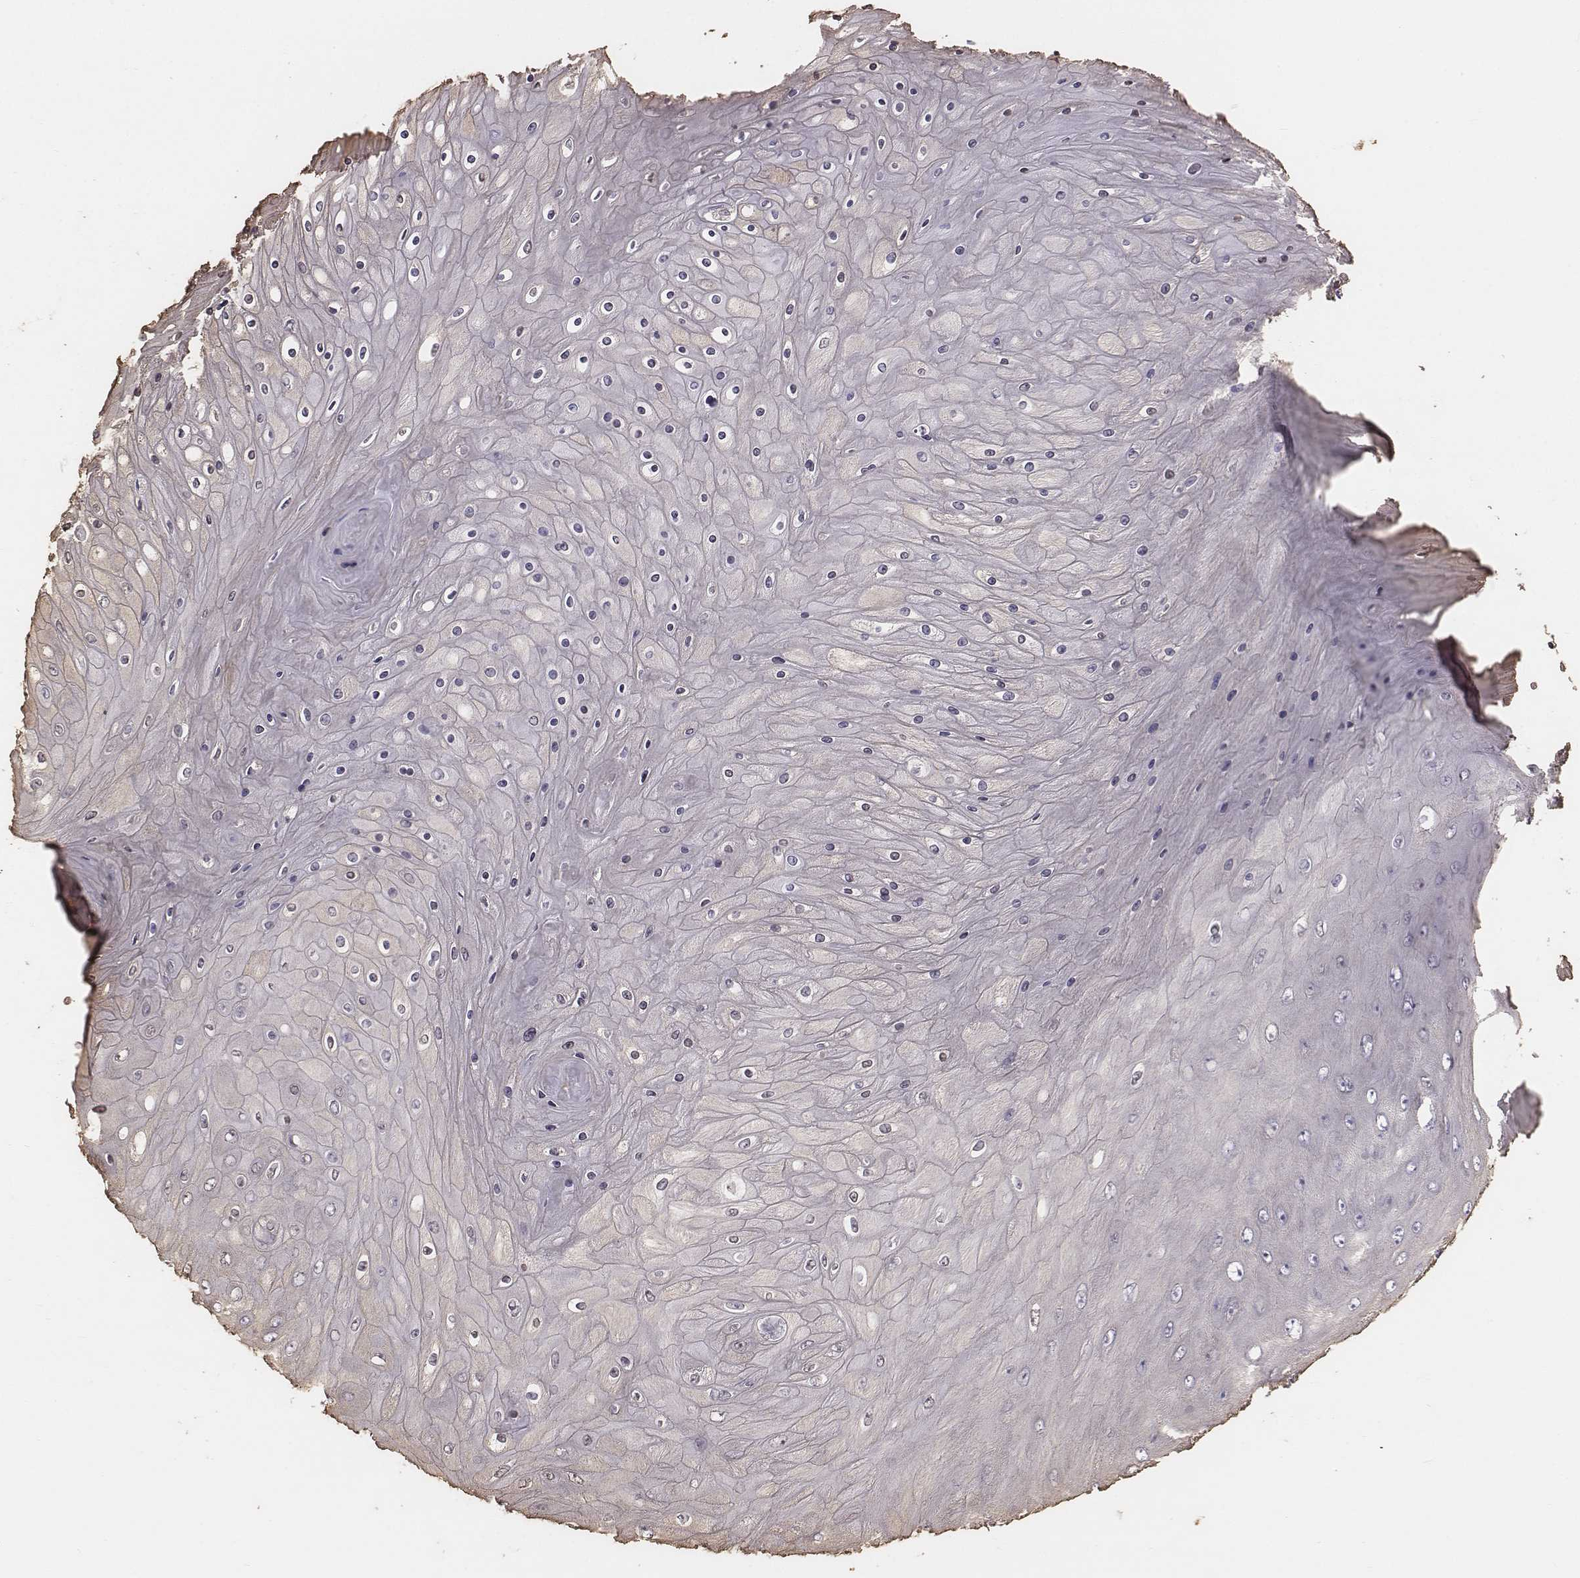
{"staining": {"intensity": "negative", "quantity": "none", "location": "none"}, "tissue": "skin cancer", "cell_type": "Tumor cells", "image_type": "cancer", "snomed": [{"axis": "morphology", "description": "Squamous cell carcinoma, NOS"}, {"axis": "topography", "description": "Skin"}], "caption": "IHC of human skin squamous cell carcinoma exhibits no expression in tumor cells.", "gene": "C6orf58", "patient": {"sex": "male", "age": 62}}